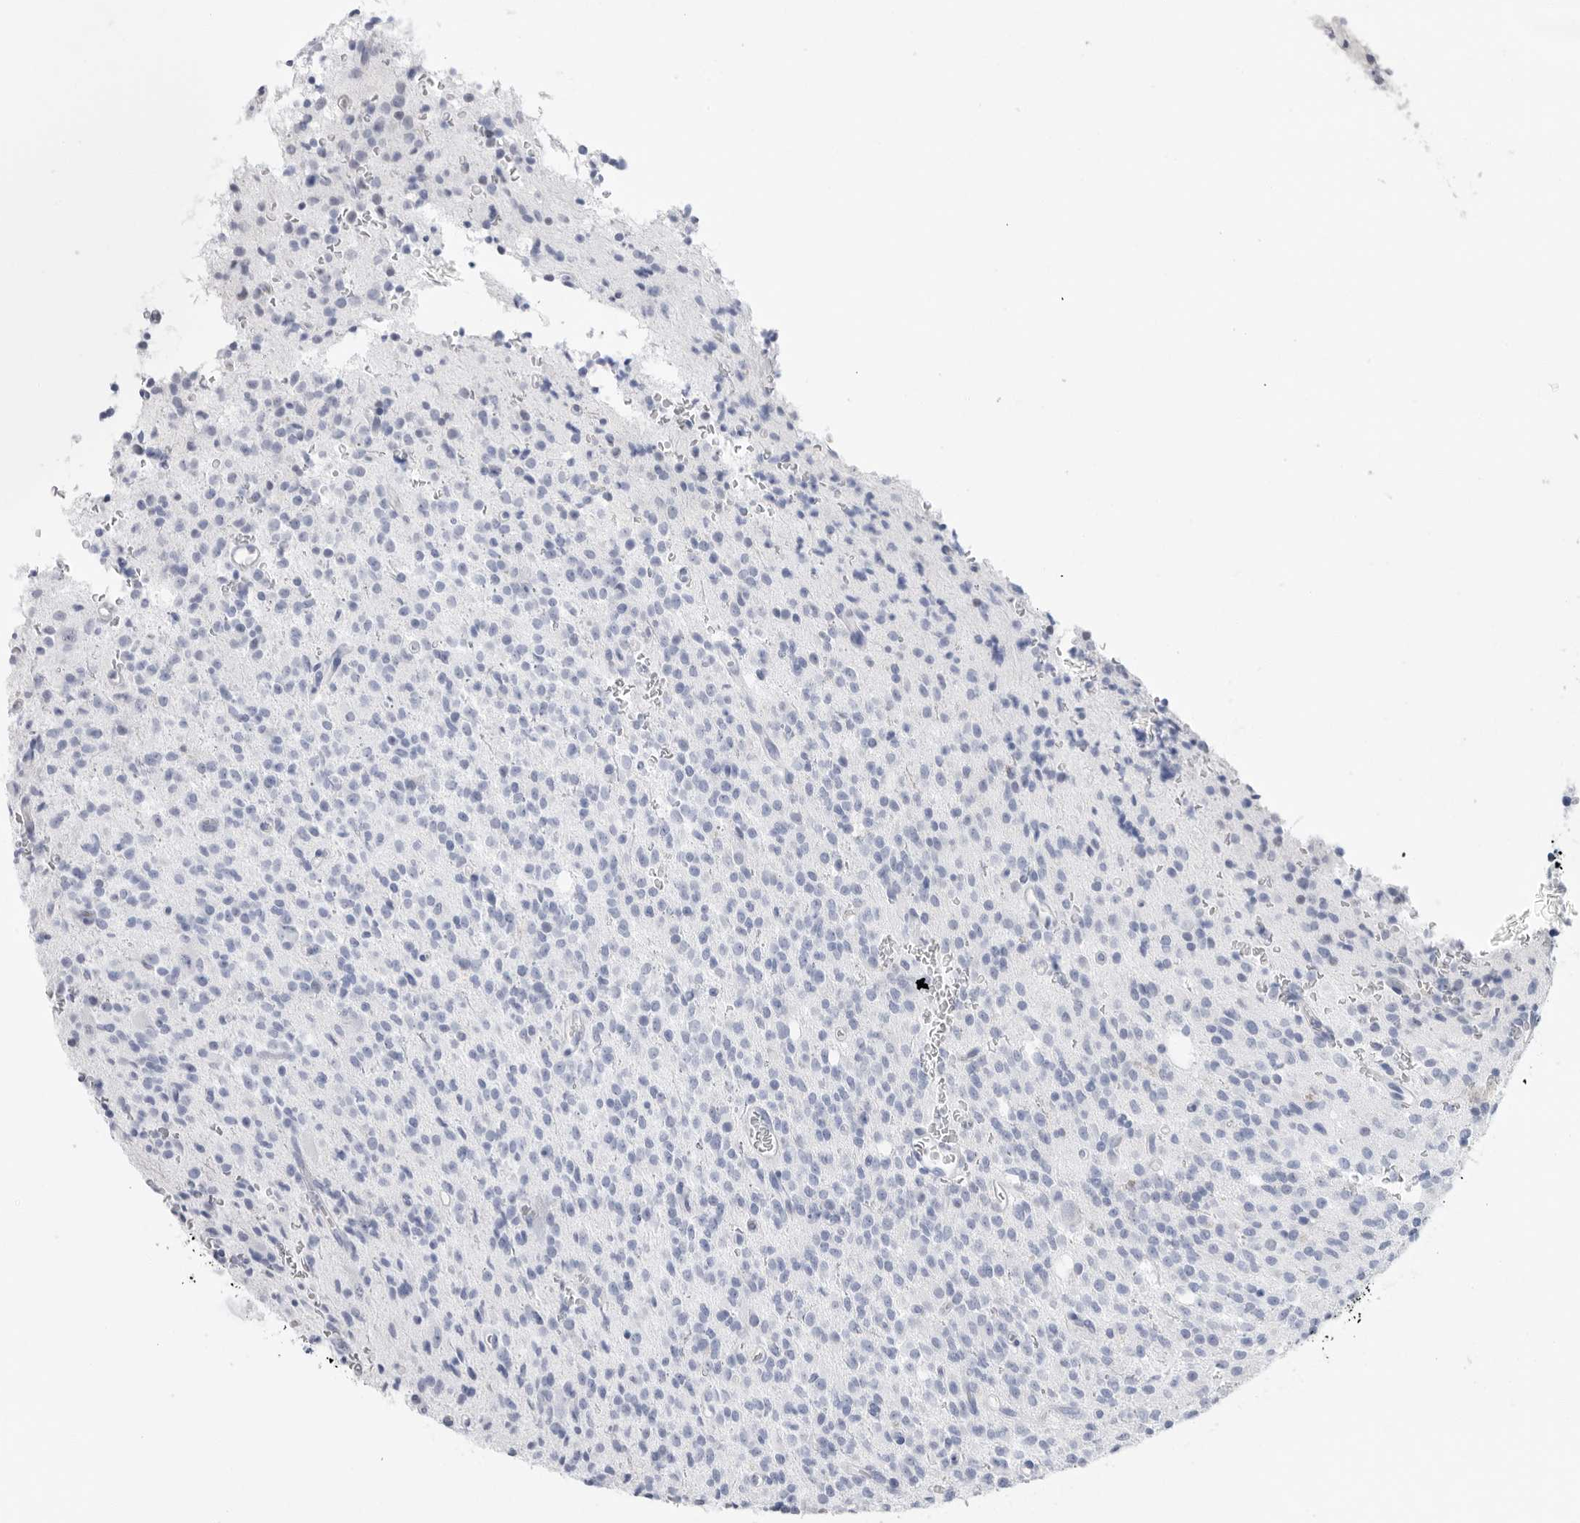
{"staining": {"intensity": "negative", "quantity": "none", "location": "none"}, "tissue": "glioma", "cell_type": "Tumor cells", "image_type": "cancer", "snomed": [{"axis": "morphology", "description": "Glioma, malignant, High grade"}, {"axis": "topography", "description": "Brain"}], "caption": "IHC micrograph of malignant high-grade glioma stained for a protein (brown), which displays no positivity in tumor cells. (DAB (3,3'-diaminobenzidine) immunohistochemistry visualized using brightfield microscopy, high magnification).", "gene": "ARHGEF10", "patient": {"sex": "male", "age": 34}}